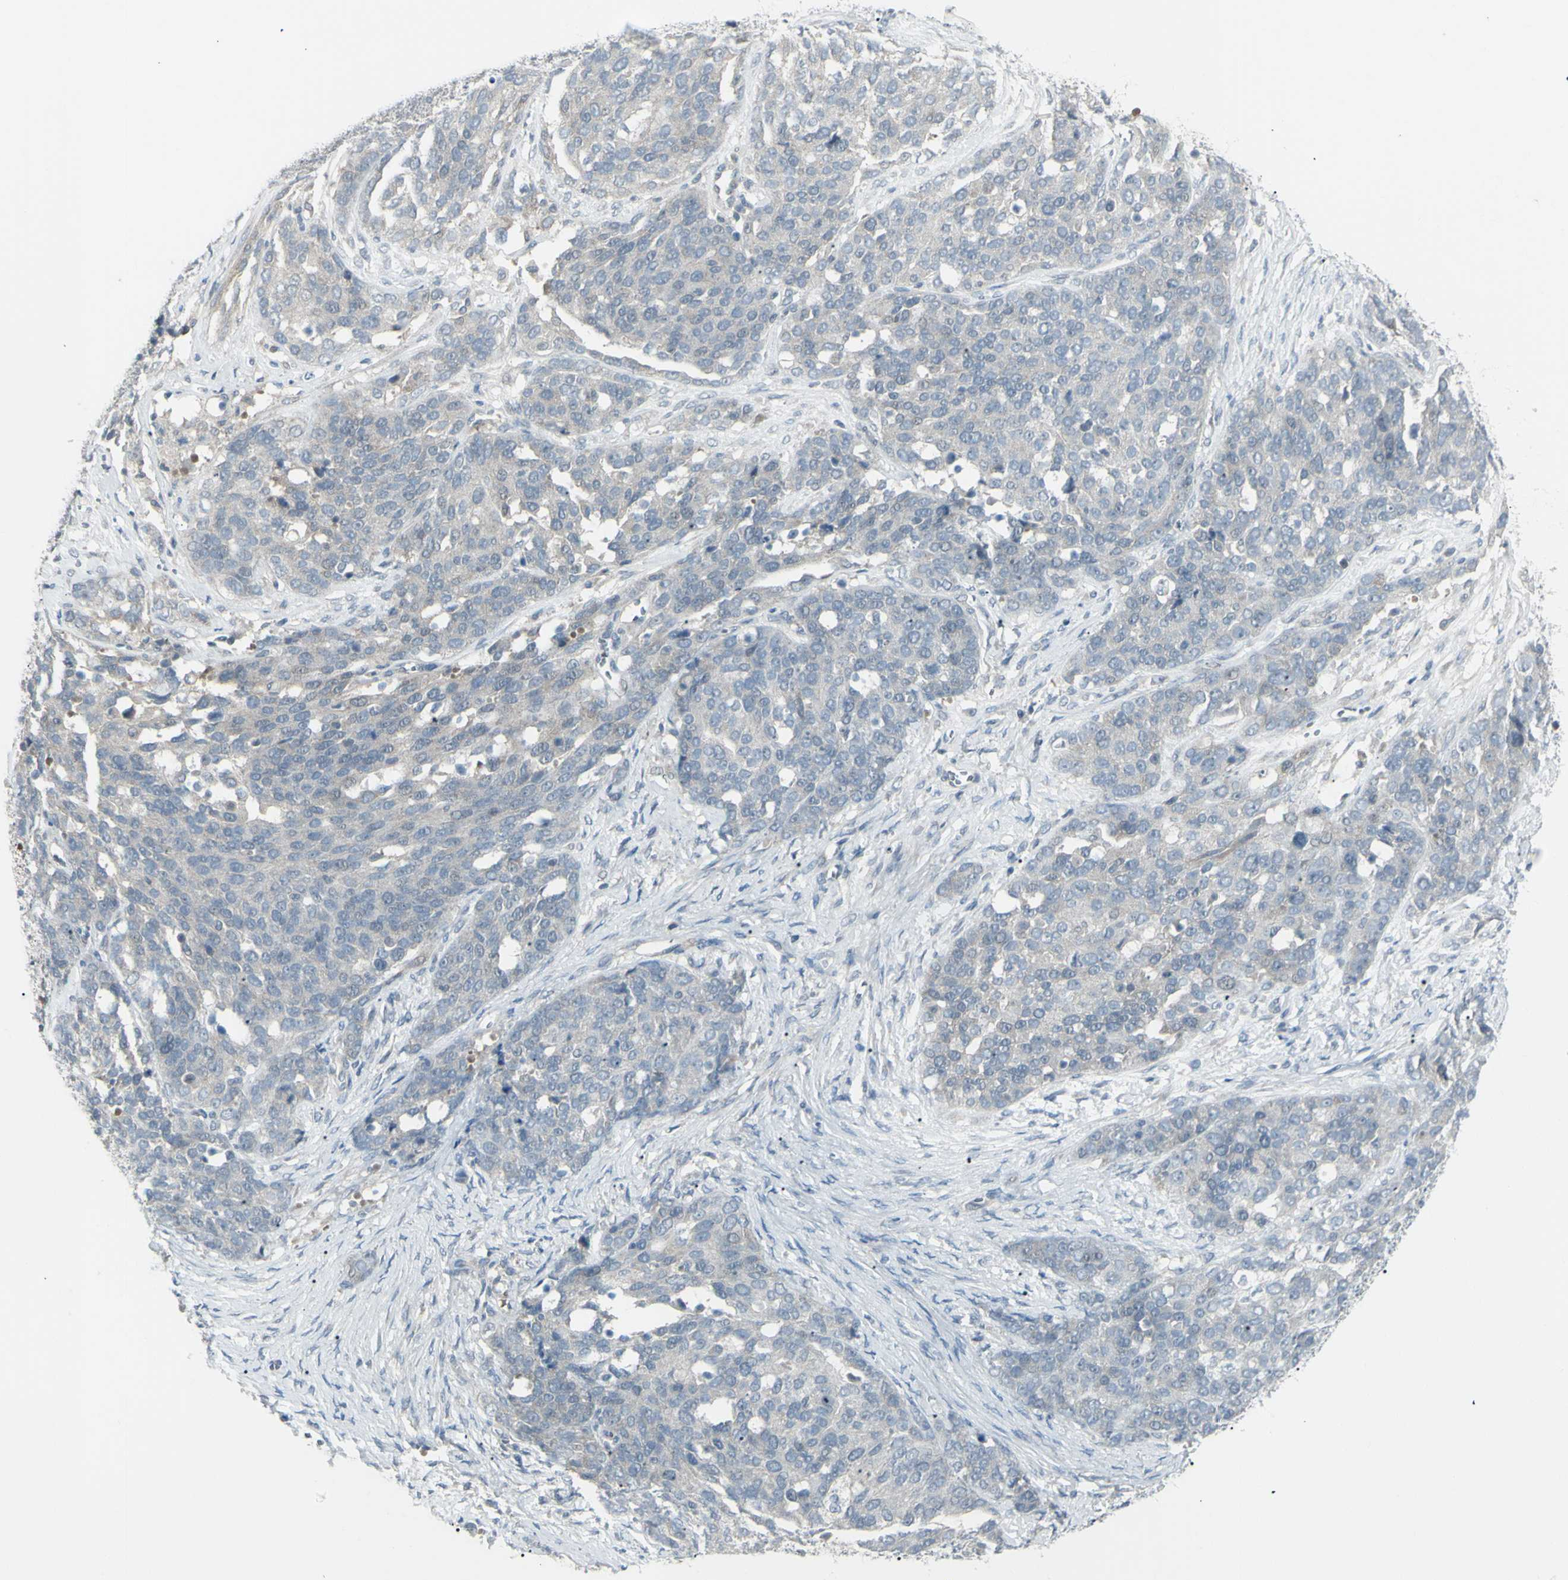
{"staining": {"intensity": "negative", "quantity": "none", "location": "none"}, "tissue": "ovarian cancer", "cell_type": "Tumor cells", "image_type": "cancer", "snomed": [{"axis": "morphology", "description": "Cystadenocarcinoma, serous, NOS"}, {"axis": "topography", "description": "Ovary"}], "caption": "A histopathology image of ovarian cancer (serous cystadenocarcinoma) stained for a protein demonstrates no brown staining in tumor cells.", "gene": "SH3GL2", "patient": {"sex": "female", "age": 44}}